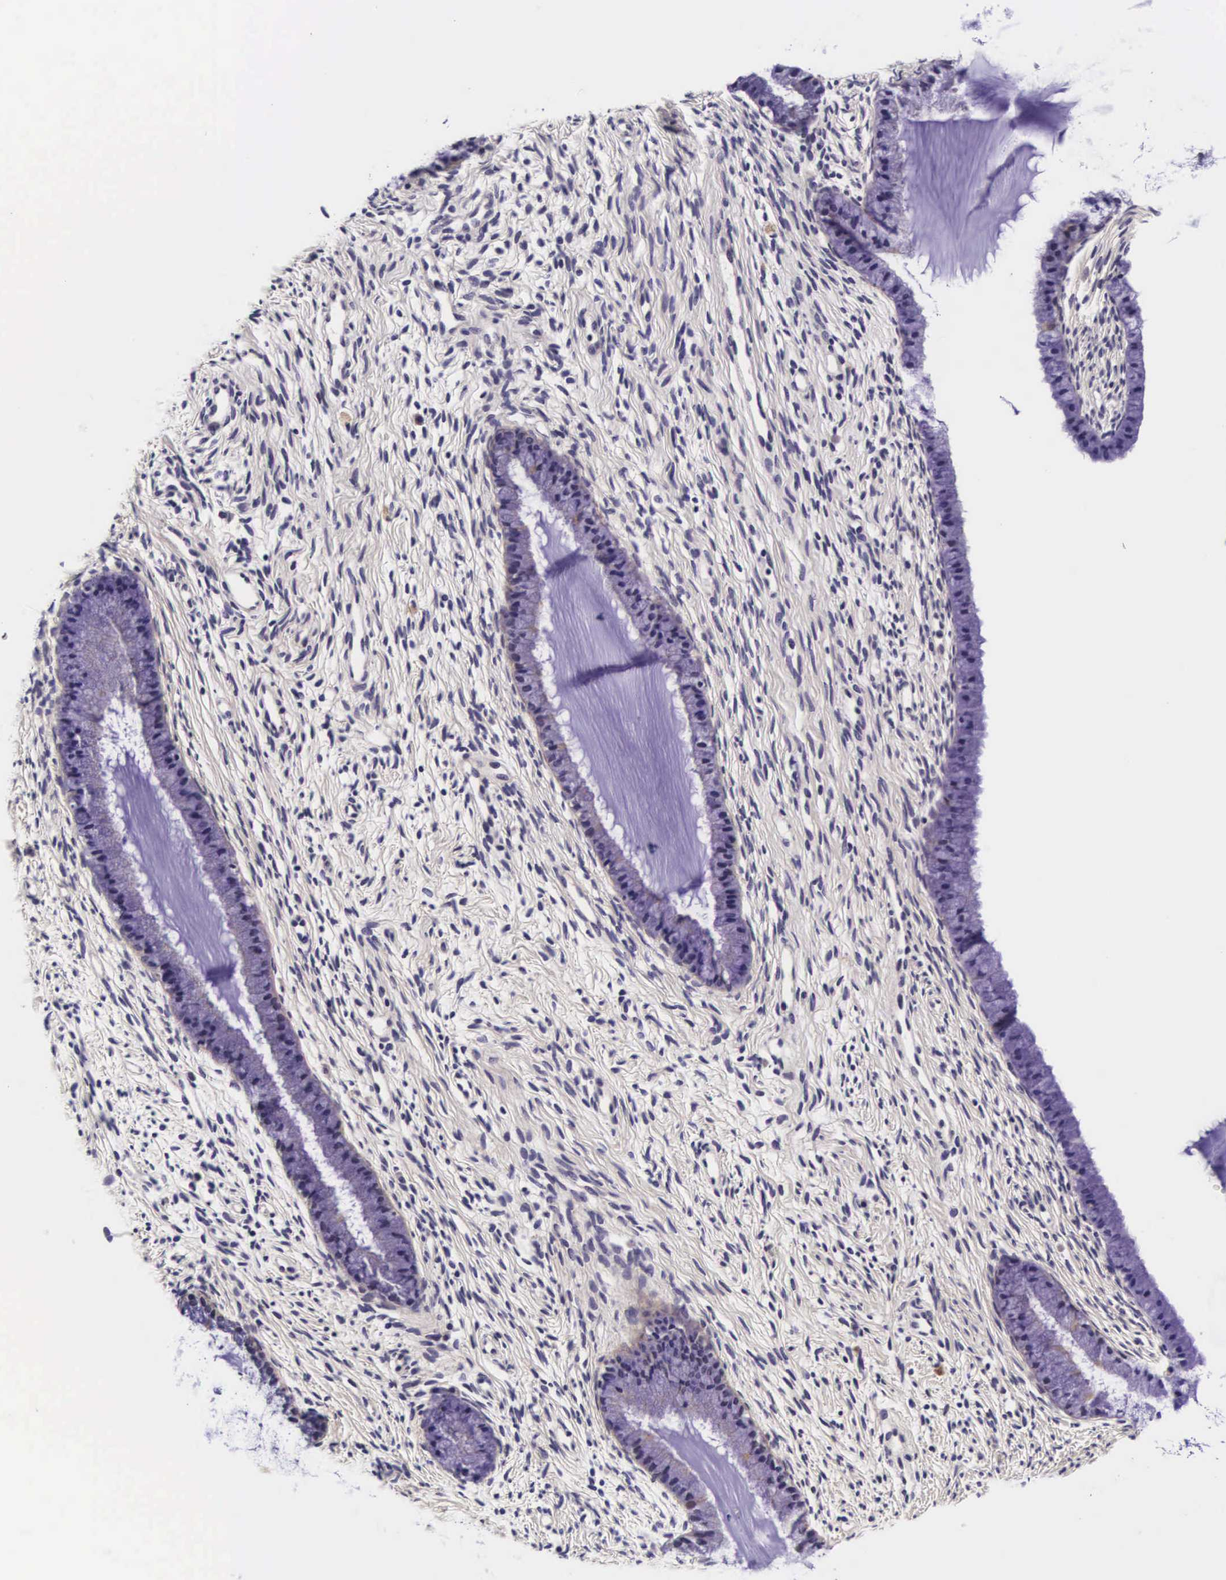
{"staining": {"intensity": "negative", "quantity": "none", "location": "none"}, "tissue": "cervix", "cell_type": "Glandular cells", "image_type": "normal", "snomed": [{"axis": "morphology", "description": "Normal tissue, NOS"}, {"axis": "topography", "description": "Cervix"}], "caption": "Immunohistochemistry photomicrograph of normal cervix: human cervix stained with DAB (3,3'-diaminobenzidine) demonstrates no significant protein expression in glandular cells. Nuclei are stained in blue.", "gene": "PHETA2", "patient": {"sex": "female", "age": 82}}